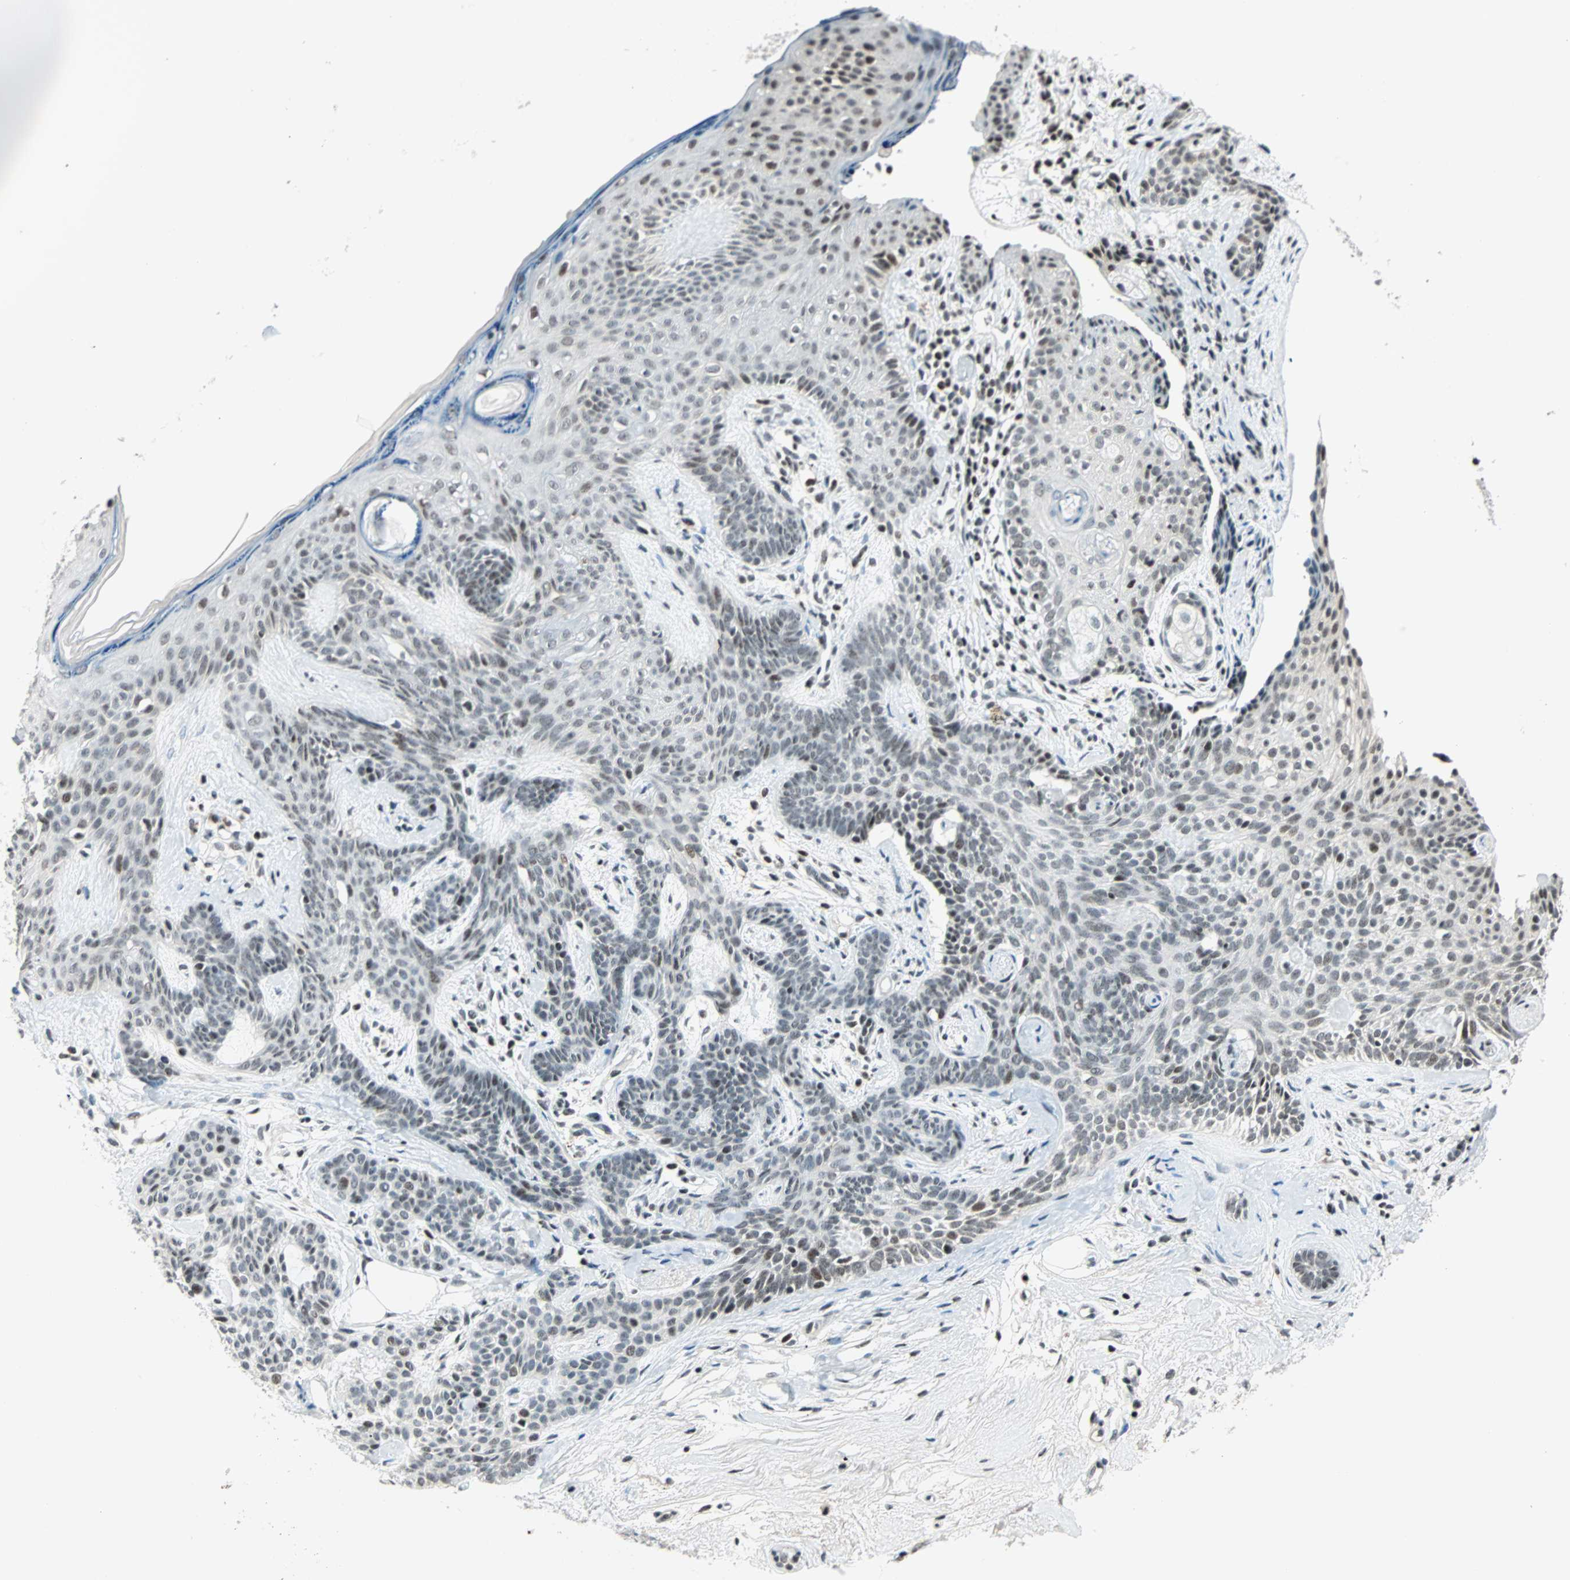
{"staining": {"intensity": "weak", "quantity": "25%-75%", "location": "nuclear"}, "tissue": "skin cancer", "cell_type": "Tumor cells", "image_type": "cancer", "snomed": [{"axis": "morphology", "description": "Developmental malformation"}, {"axis": "morphology", "description": "Basal cell carcinoma"}, {"axis": "topography", "description": "Skin"}], "caption": "A brown stain labels weak nuclear positivity of a protein in skin cancer (basal cell carcinoma) tumor cells.", "gene": "SIN3A", "patient": {"sex": "female", "age": 62}}